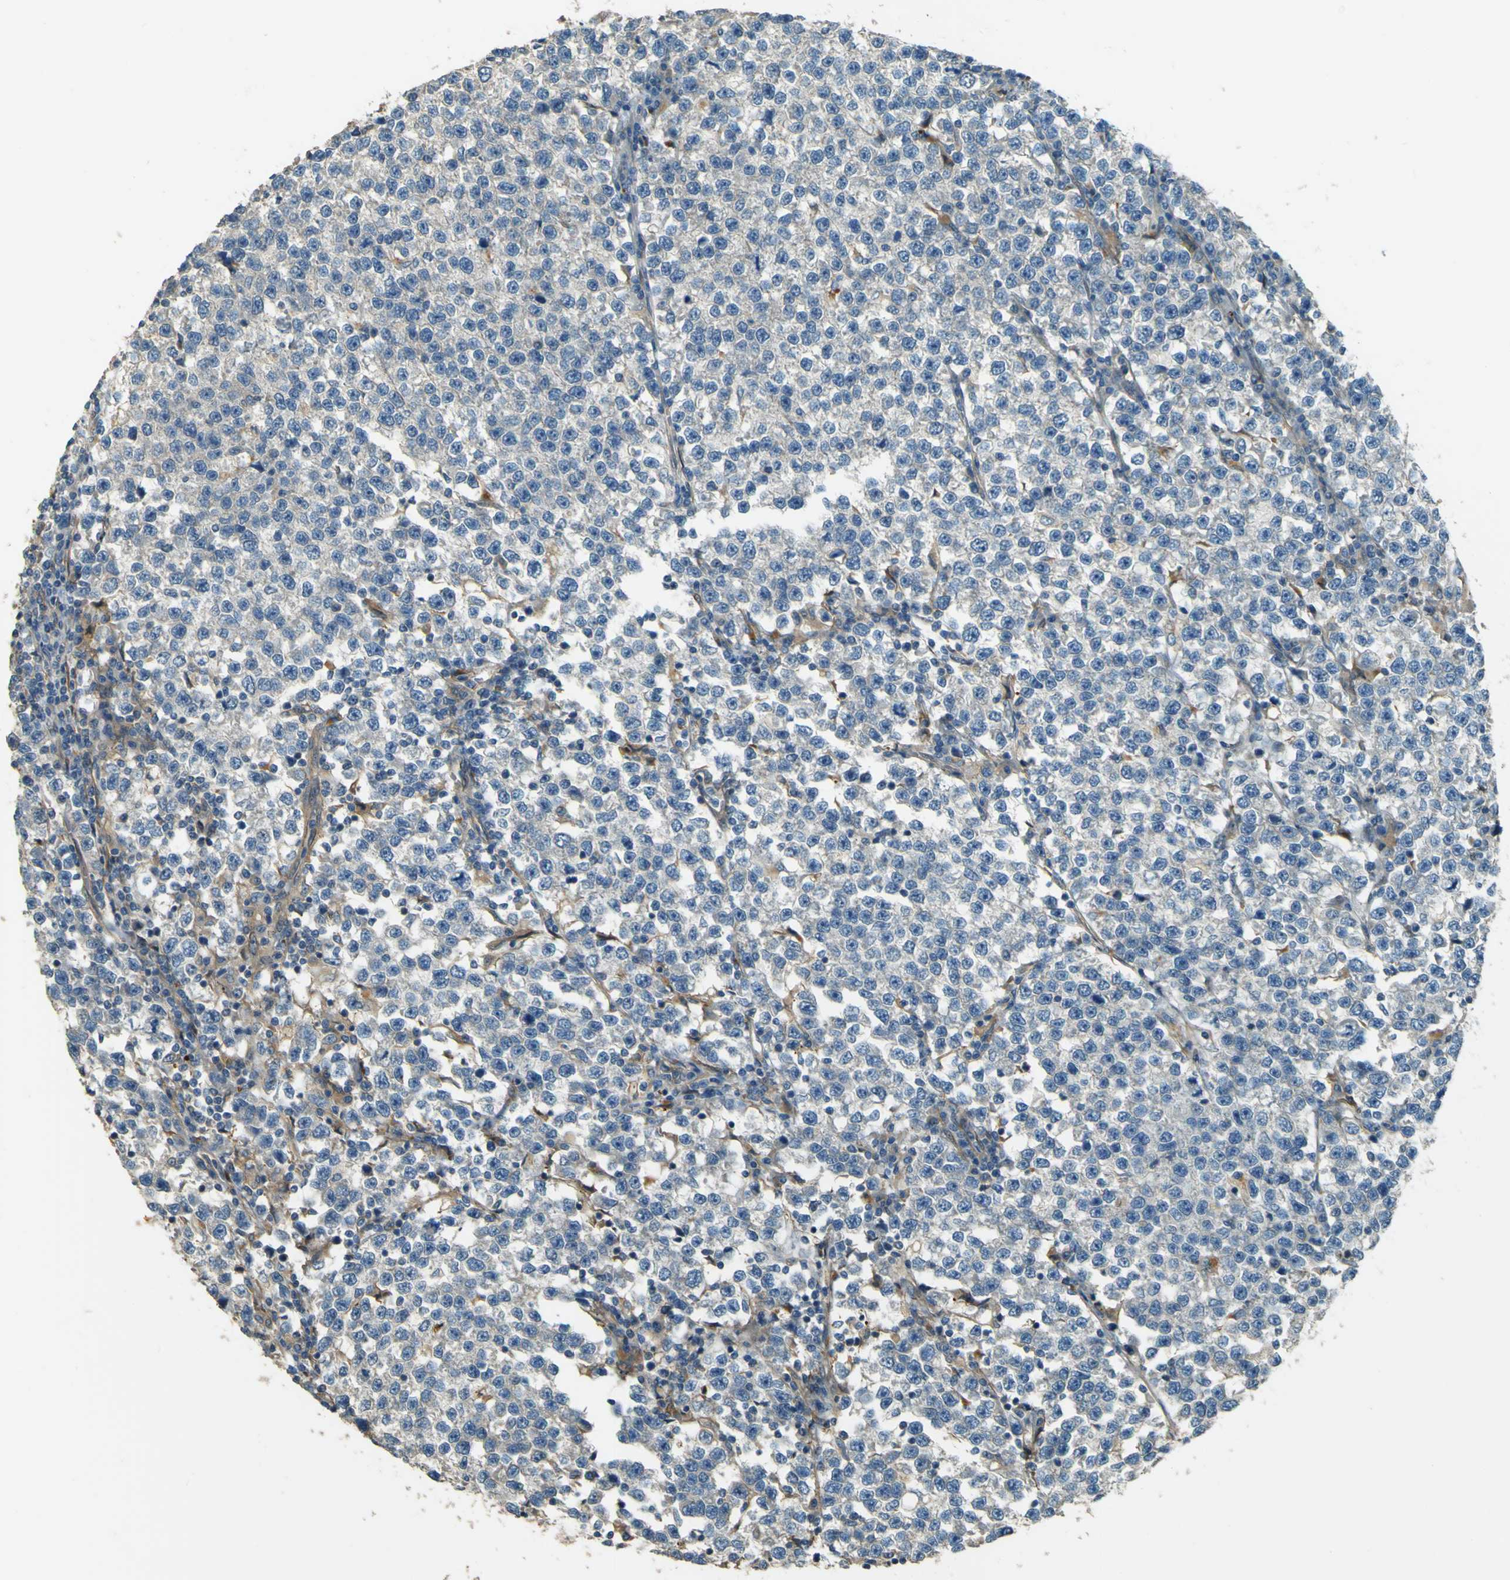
{"staining": {"intensity": "negative", "quantity": "none", "location": "none"}, "tissue": "testis cancer", "cell_type": "Tumor cells", "image_type": "cancer", "snomed": [{"axis": "morphology", "description": "Normal tissue, NOS"}, {"axis": "morphology", "description": "Seminoma, NOS"}, {"axis": "topography", "description": "Testis"}], "caption": "An immunohistochemistry (IHC) image of testis seminoma is shown. There is no staining in tumor cells of testis seminoma. (DAB immunohistochemistry (IHC) with hematoxylin counter stain).", "gene": "NEXN", "patient": {"sex": "male", "age": 43}}